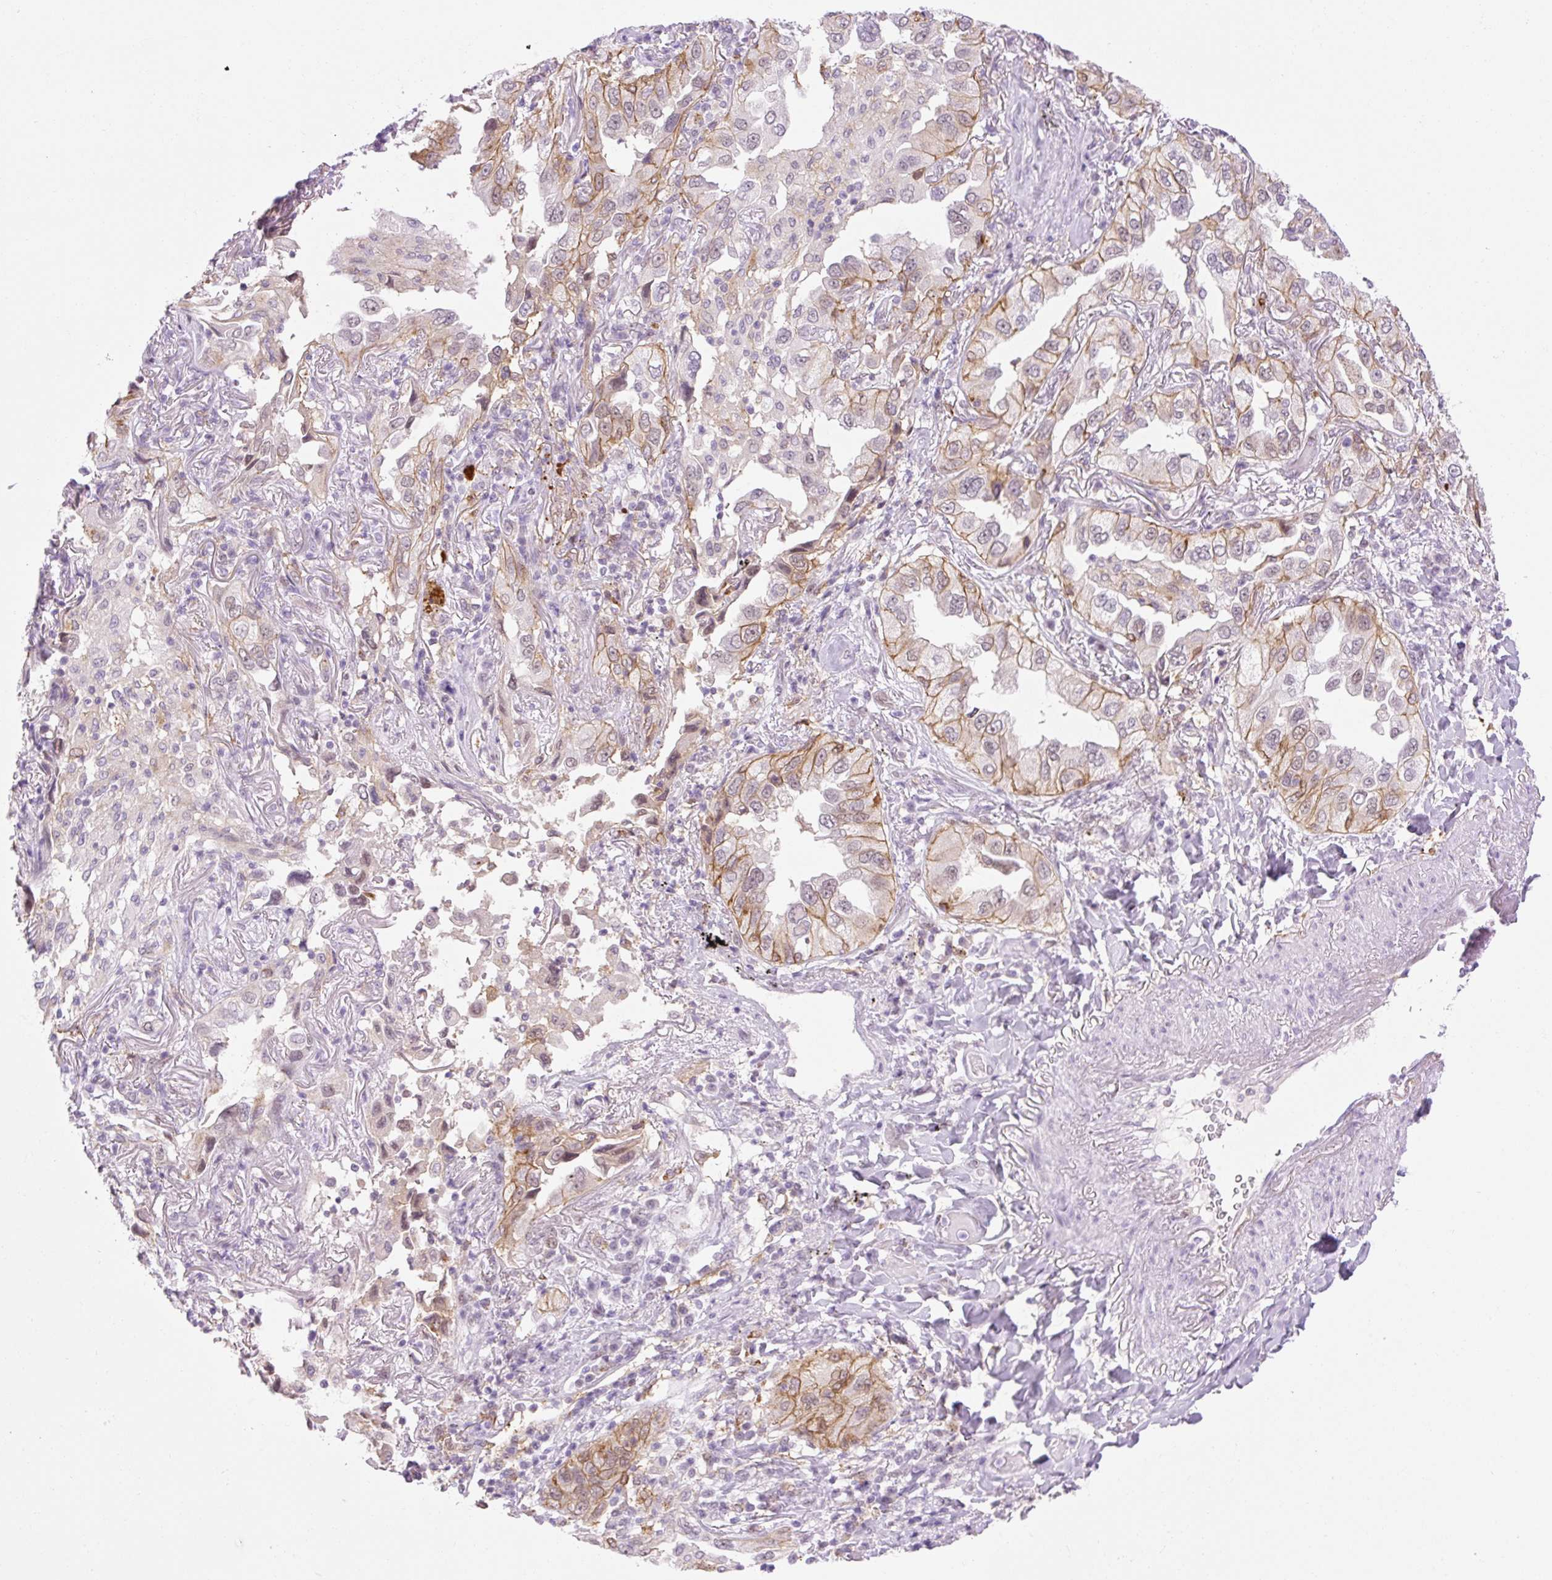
{"staining": {"intensity": "moderate", "quantity": ">75%", "location": "cytoplasmic/membranous,nuclear"}, "tissue": "lung cancer", "cell_type": "Tumor cells", "image_type": "cancer", "snomed": [{"axis": "morphology", "description": "Adenocarcinoma, NOS"}, {"axis": "topography", "description": "Lung"}], "caption": "This image exhibits immunohistochemistry staining of human adenocarcinoma (lung), with medium moderate cytoplasmic/membranous and nuclear expression in about >75% of tumor cells.", "gene": "PALM3", "patient": {"sex": "female", "age": 69}}